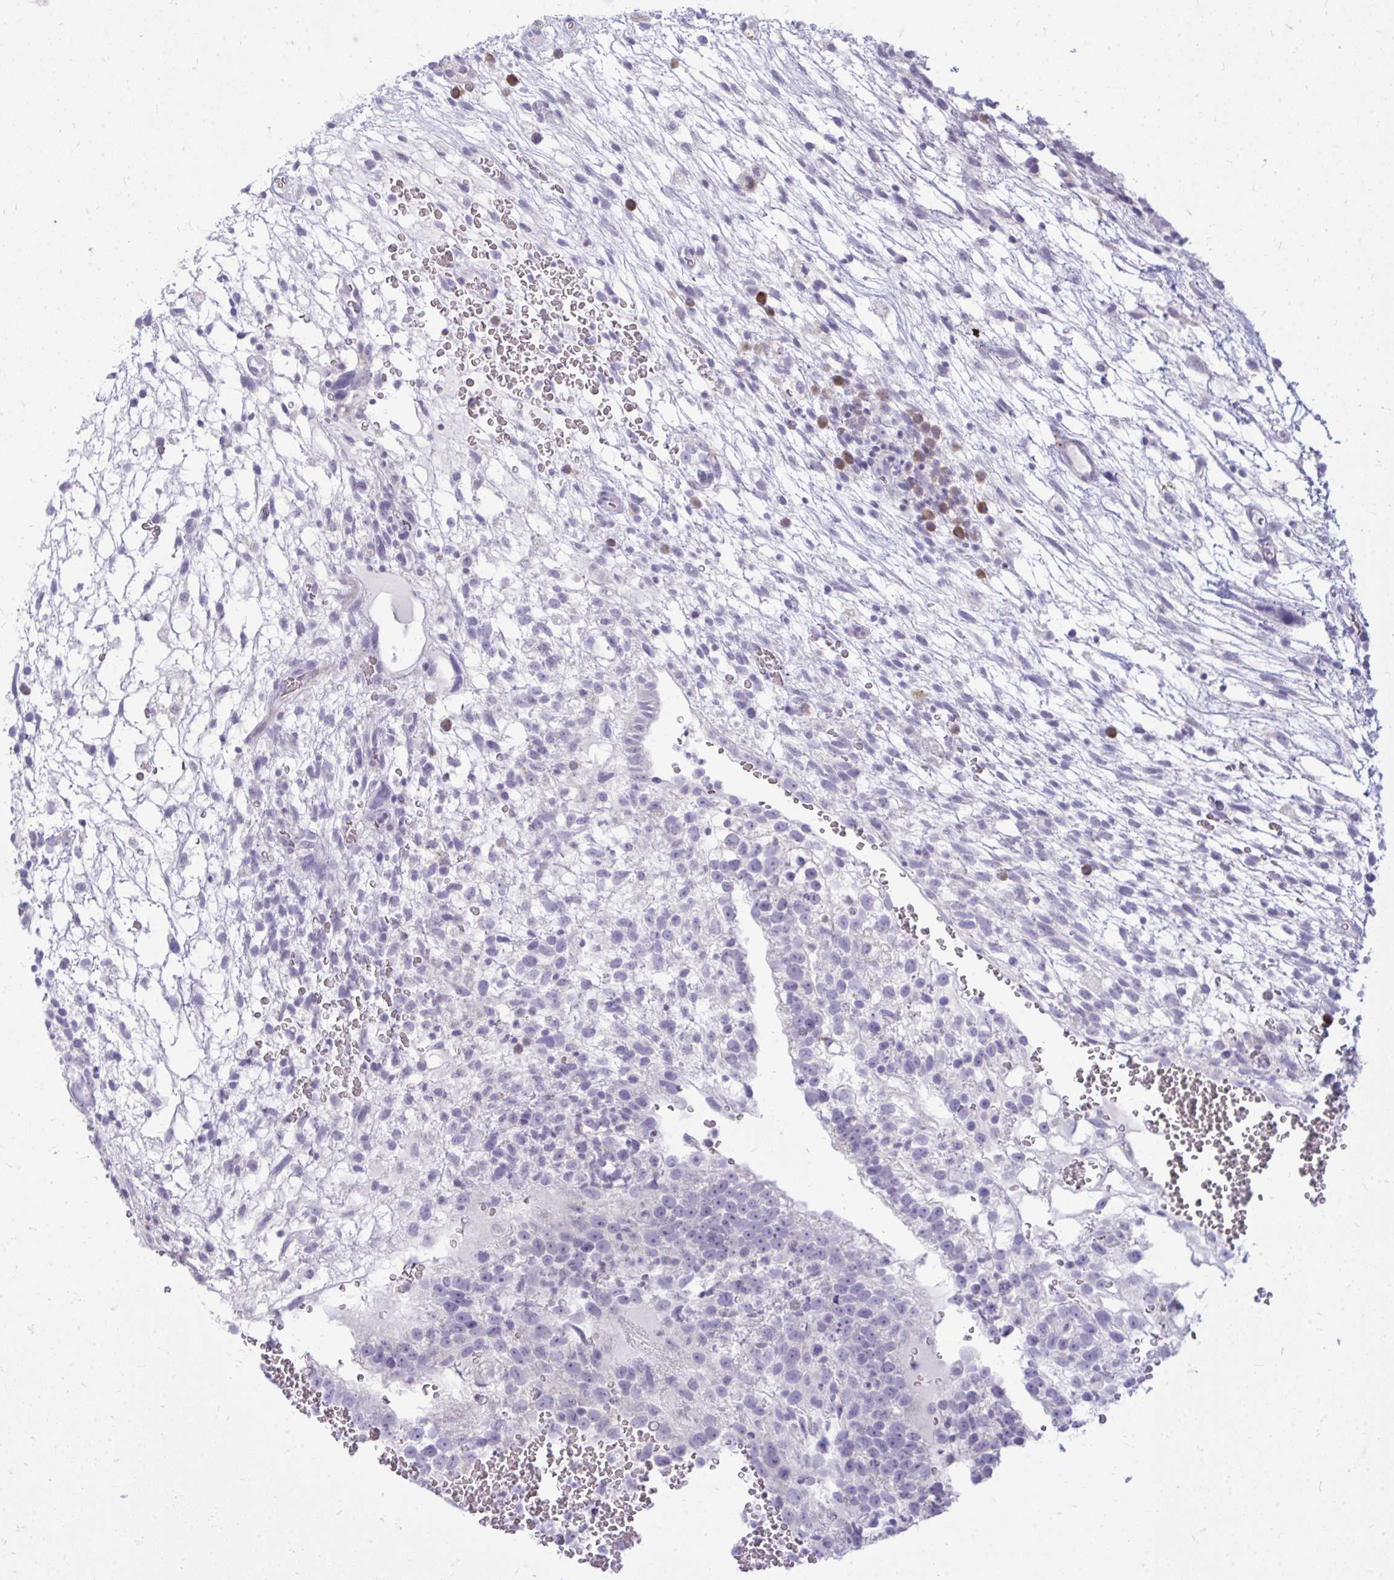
{"staining": {"intensity": "negative", "quantity": "none", "location": "none"}, "tissue": "testis cancer", "cell_type": "Tumor cells", "image_type": "cancer", "snomed": [{"axis": "morphology", "description": "Normal tissue, NOS"}, {"axis": "morphology", "description": "Carcinoma, Embryonal, NOS"}, {"axis": "topography", "description": "Testis"}], "caption": "This is an immunohistochemistry micrograph of human embryonal carcinoma (testis). There is no expression in tumor cells.", "gene": "TSPEAR", "patient": {"sex": "male", "age": 32}}